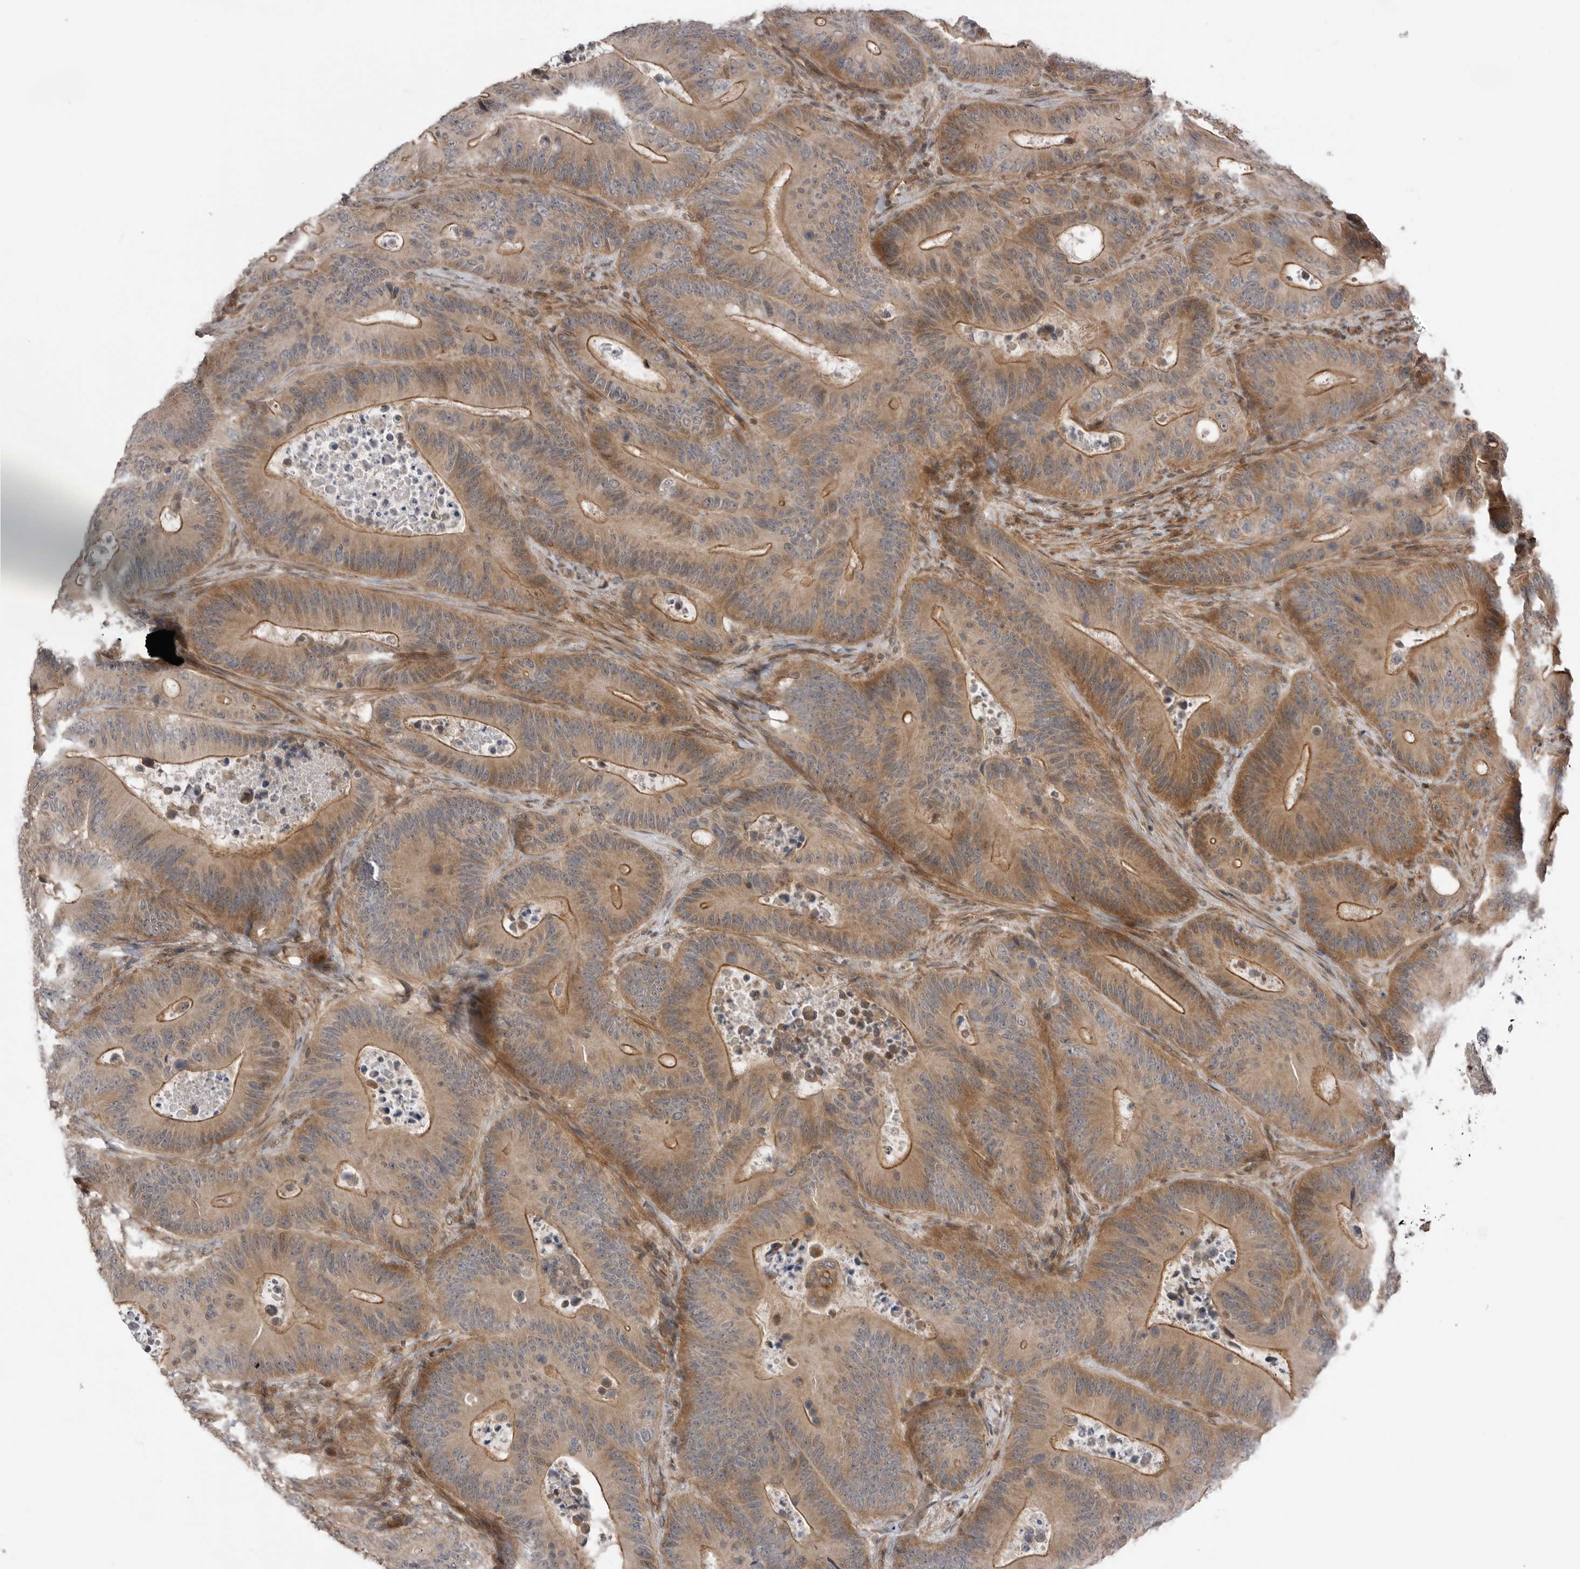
{"staining": {"intensity": "moderate", "quantity": ">75%", "location": "cytoplasmic/membranous"}, "tissue": "colorectal cancer", "cell_type": "Tumor cells", "image_type": "cancer", "snomed": [{"axis": "morphology", "description": "Adenocarcinoma, NOS"}, {"axis": "topography", "description": "Colon"}], "caption": "The photomicrograph displays staining of colorectal adenocarcinoma, revealing moderate cytoplasmic/membranous protein positivity (brown color) within tumor cells.", "gene": "PEAK1", "patient": {"sex": "male", "age": 83}}